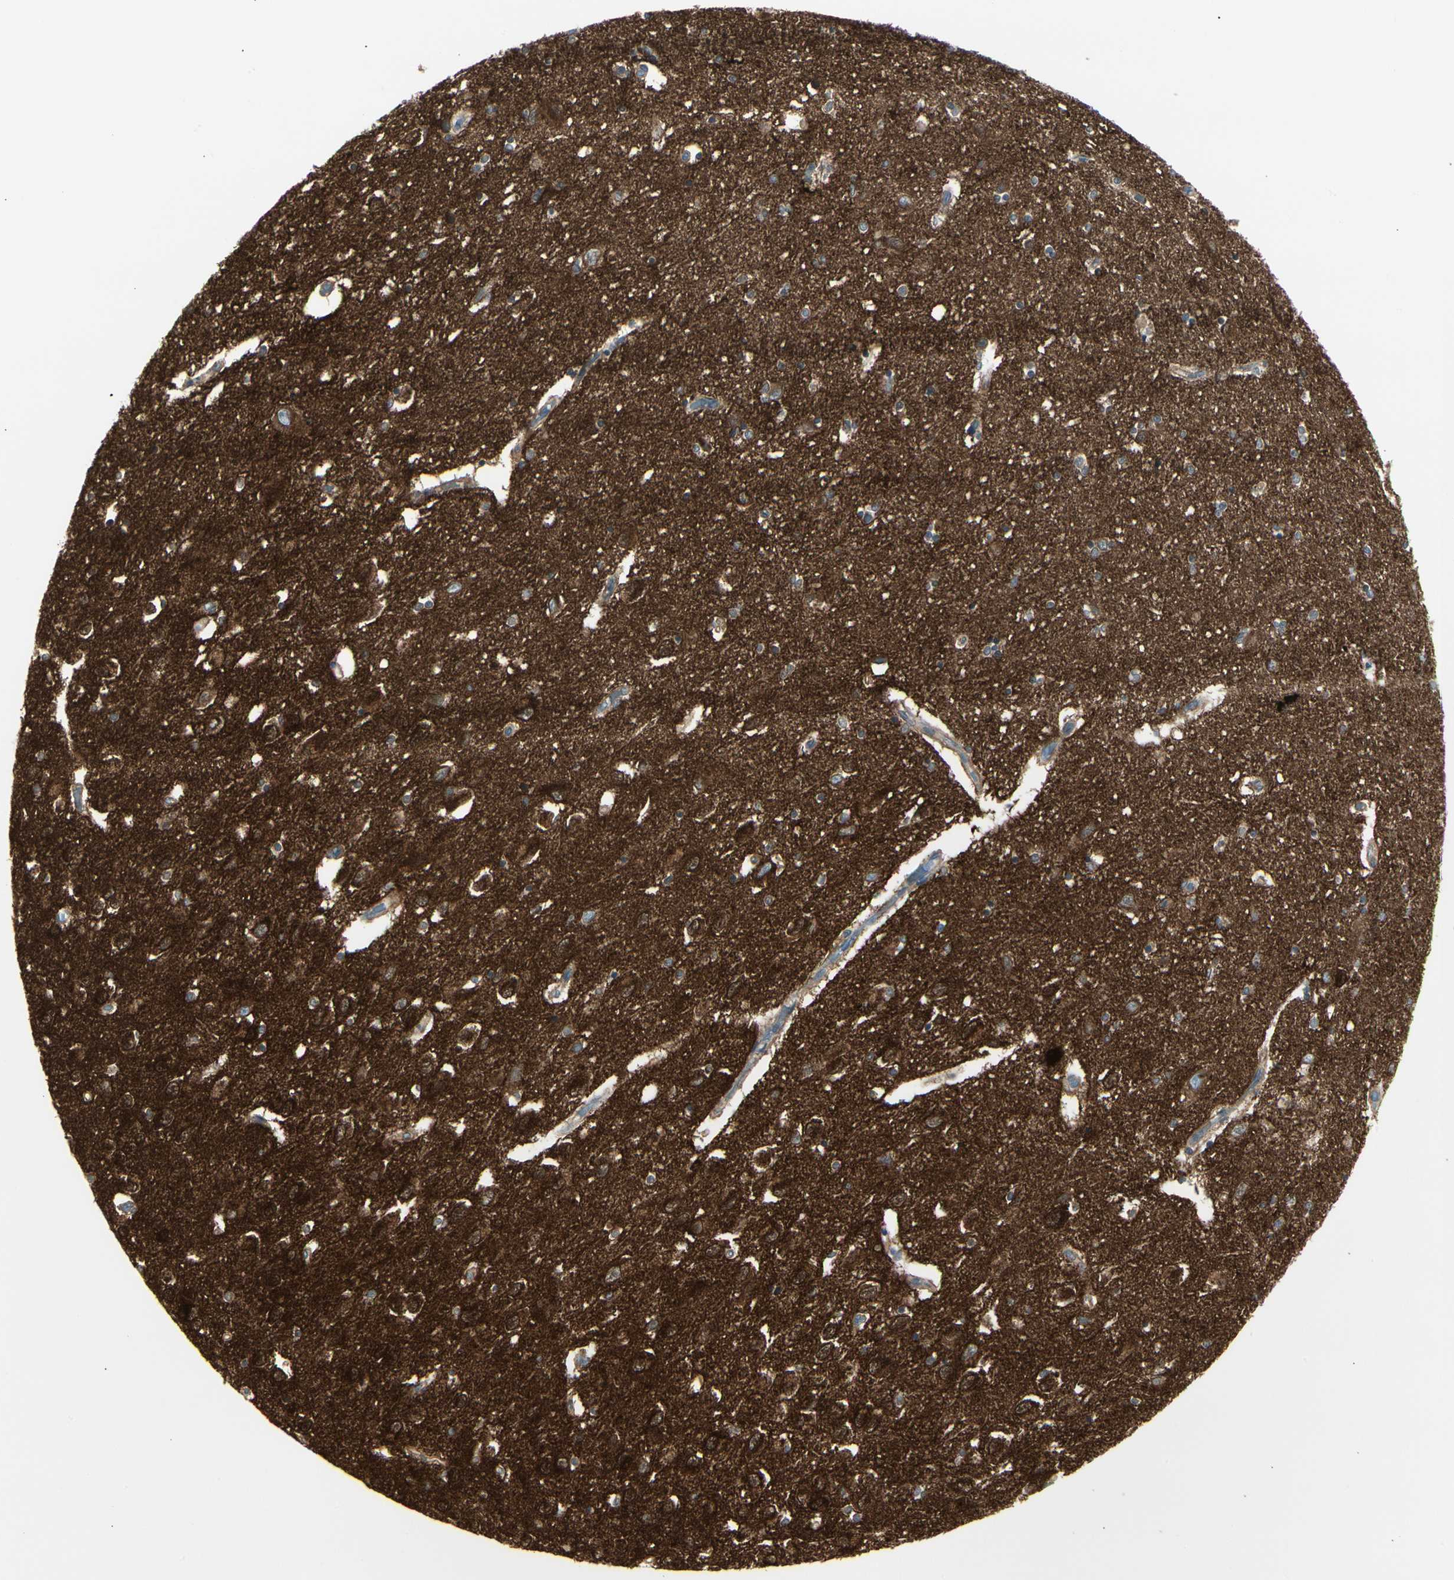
{"staining": {"intensity": "negative", "quantity": "none", "location": "none"}, "tissue": "hippocampus", "cell_type": "Glial cells", "image_type": "normal", "snomed": [{"axis": "morphology", "description": "Normal tissue, NOS"}, {"axis": "topography", "description": "Hippocampus"}], "caption": "Human hippocampus stained for a protein using immunohistochemistry (IHC) exhibits no expression in glial cells.", "gene": "ATP6V1B2", "patient": {"sex": "female", "age": 54}}